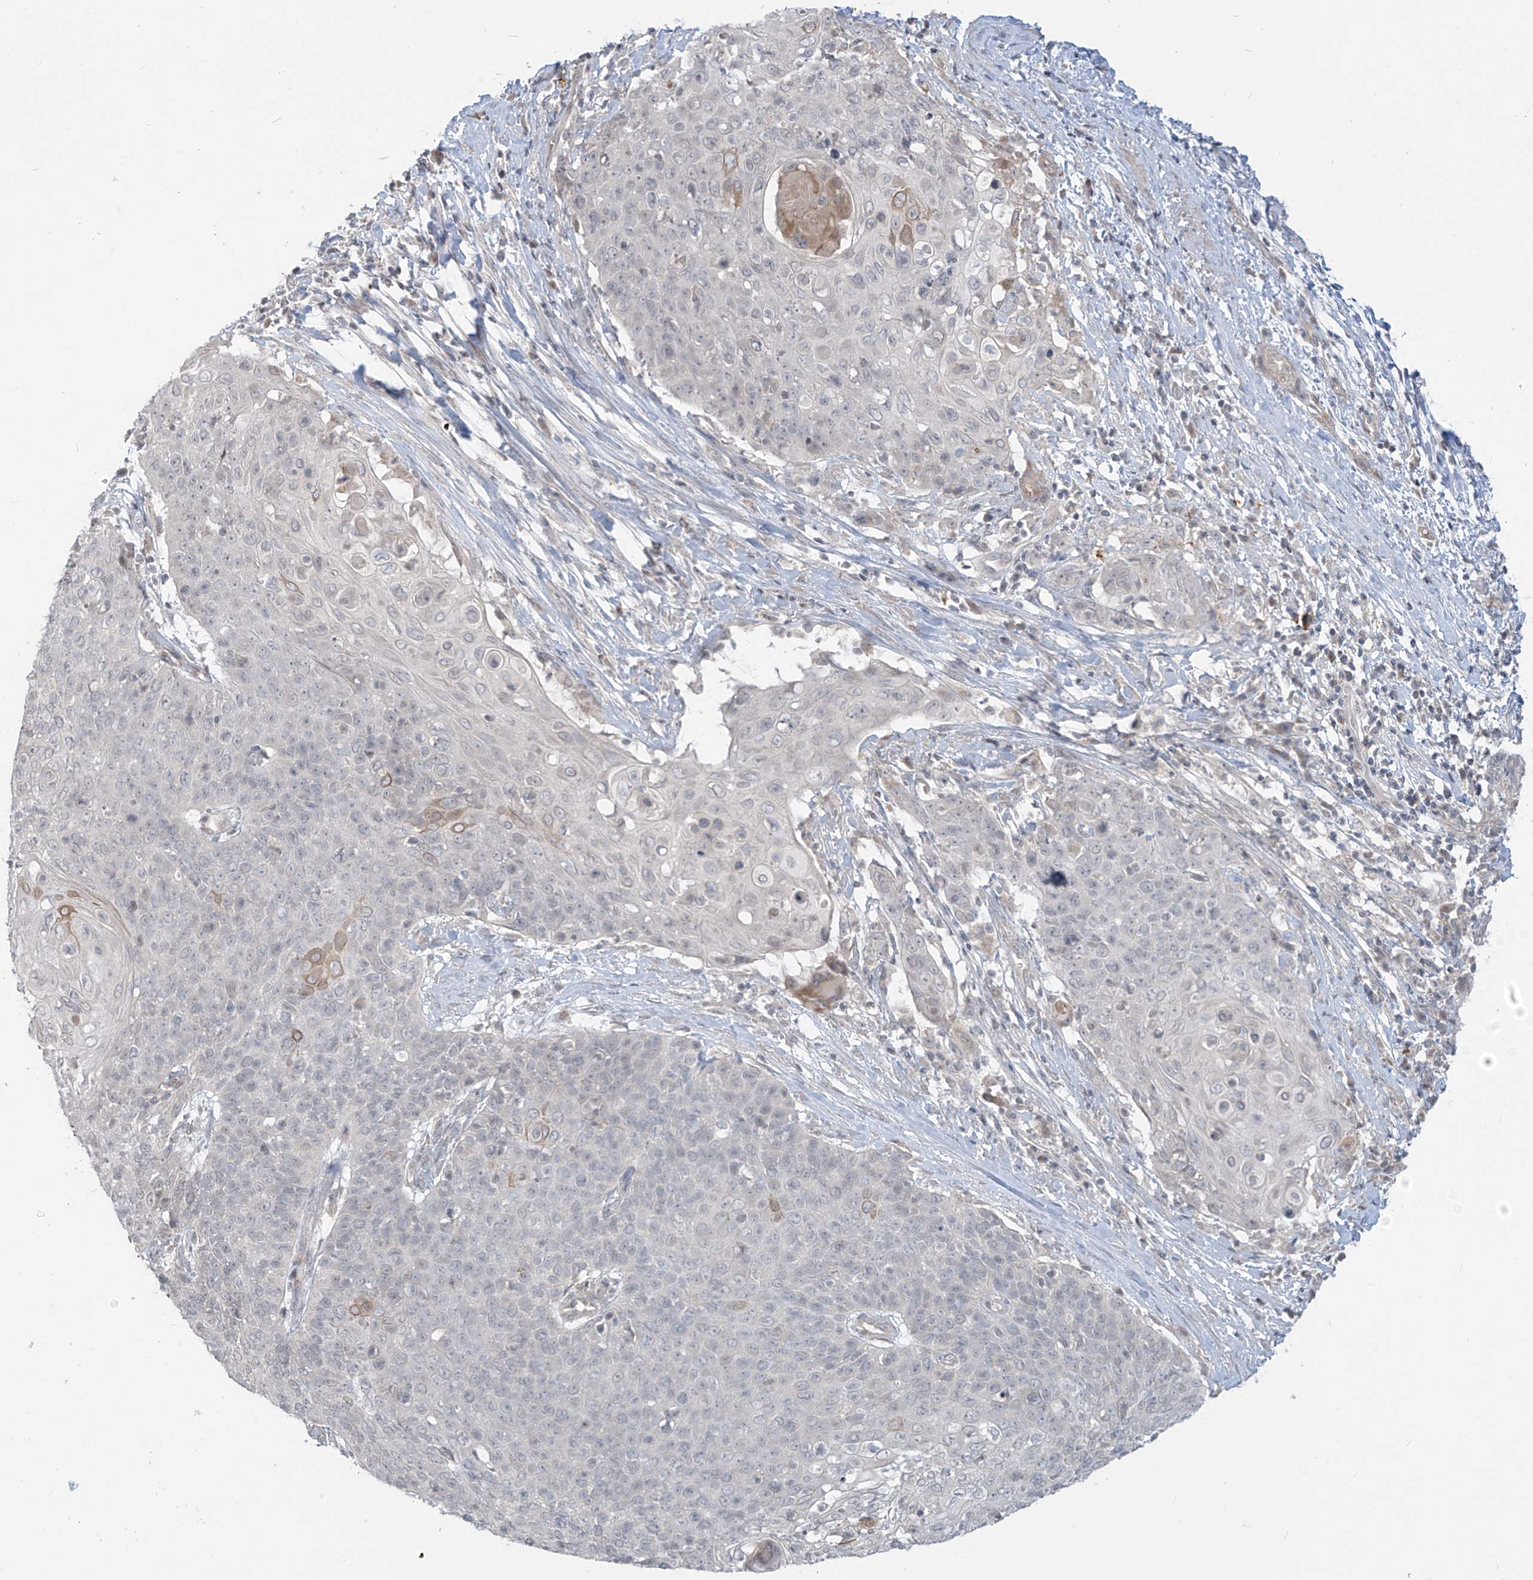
{"staining": {"intensity": "negative", "quantity": "none", "location": "none"}, "tissue": "cervical cancer", "cell_type": "Tumor cells", "image_type": "cancer", "snomed": [{"axis": "morphology", "description": "Squamous cell carcinoma, NOS"}, {"axis": "topography", "description": "Cervix"}], "caption": "Human cervical squamous cell carcinoma stained for a protein using immunohistochemistry (IHC) displays no positivity in tumor cells.", "gene": "DGKQ", "patient": {"sex": "female", "age": 39}}